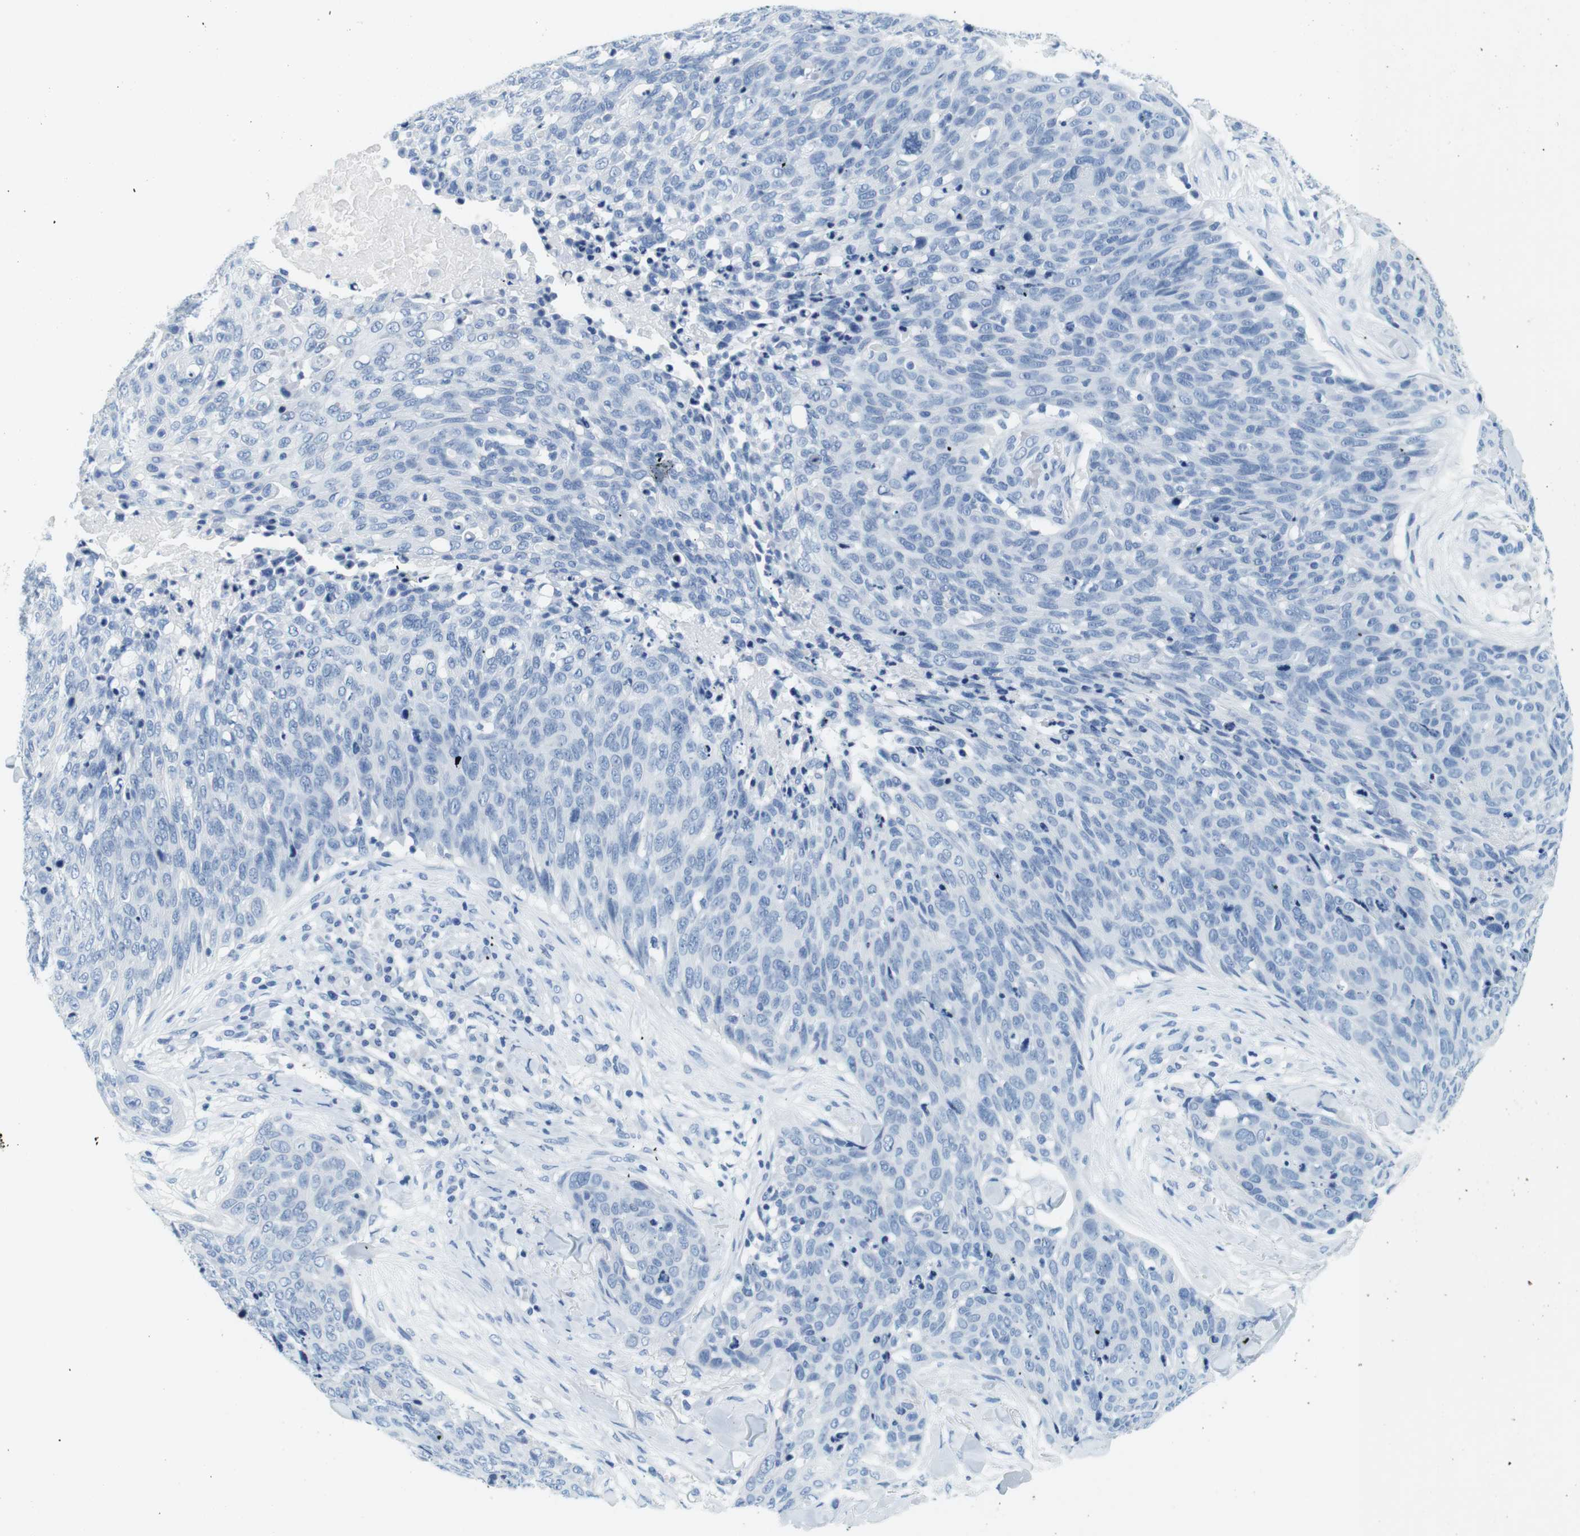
{"staining": {"intensity": "negative", "quantity": "none", "location": "none"}, "tissue": "skin cancer", "cell_type": "Tumor cells", "image_type": "cancer", "snomed": [{"axis": "morphology", "description": "Squamous cell carcinoma in situ, NOS"}, {"axis": "morphology", "description": "Squamous cell carcinoma, NOS"}, {"axis": "topography", "description": "Skin"}], "caption": "Immunohistochemistry (IHC) histopathology image of skin cancer stained for a protein (brown), which shows no expression in tumor cells.", "gene": "CYP2C9", "patient": {"sex": "male", "age": 93}}